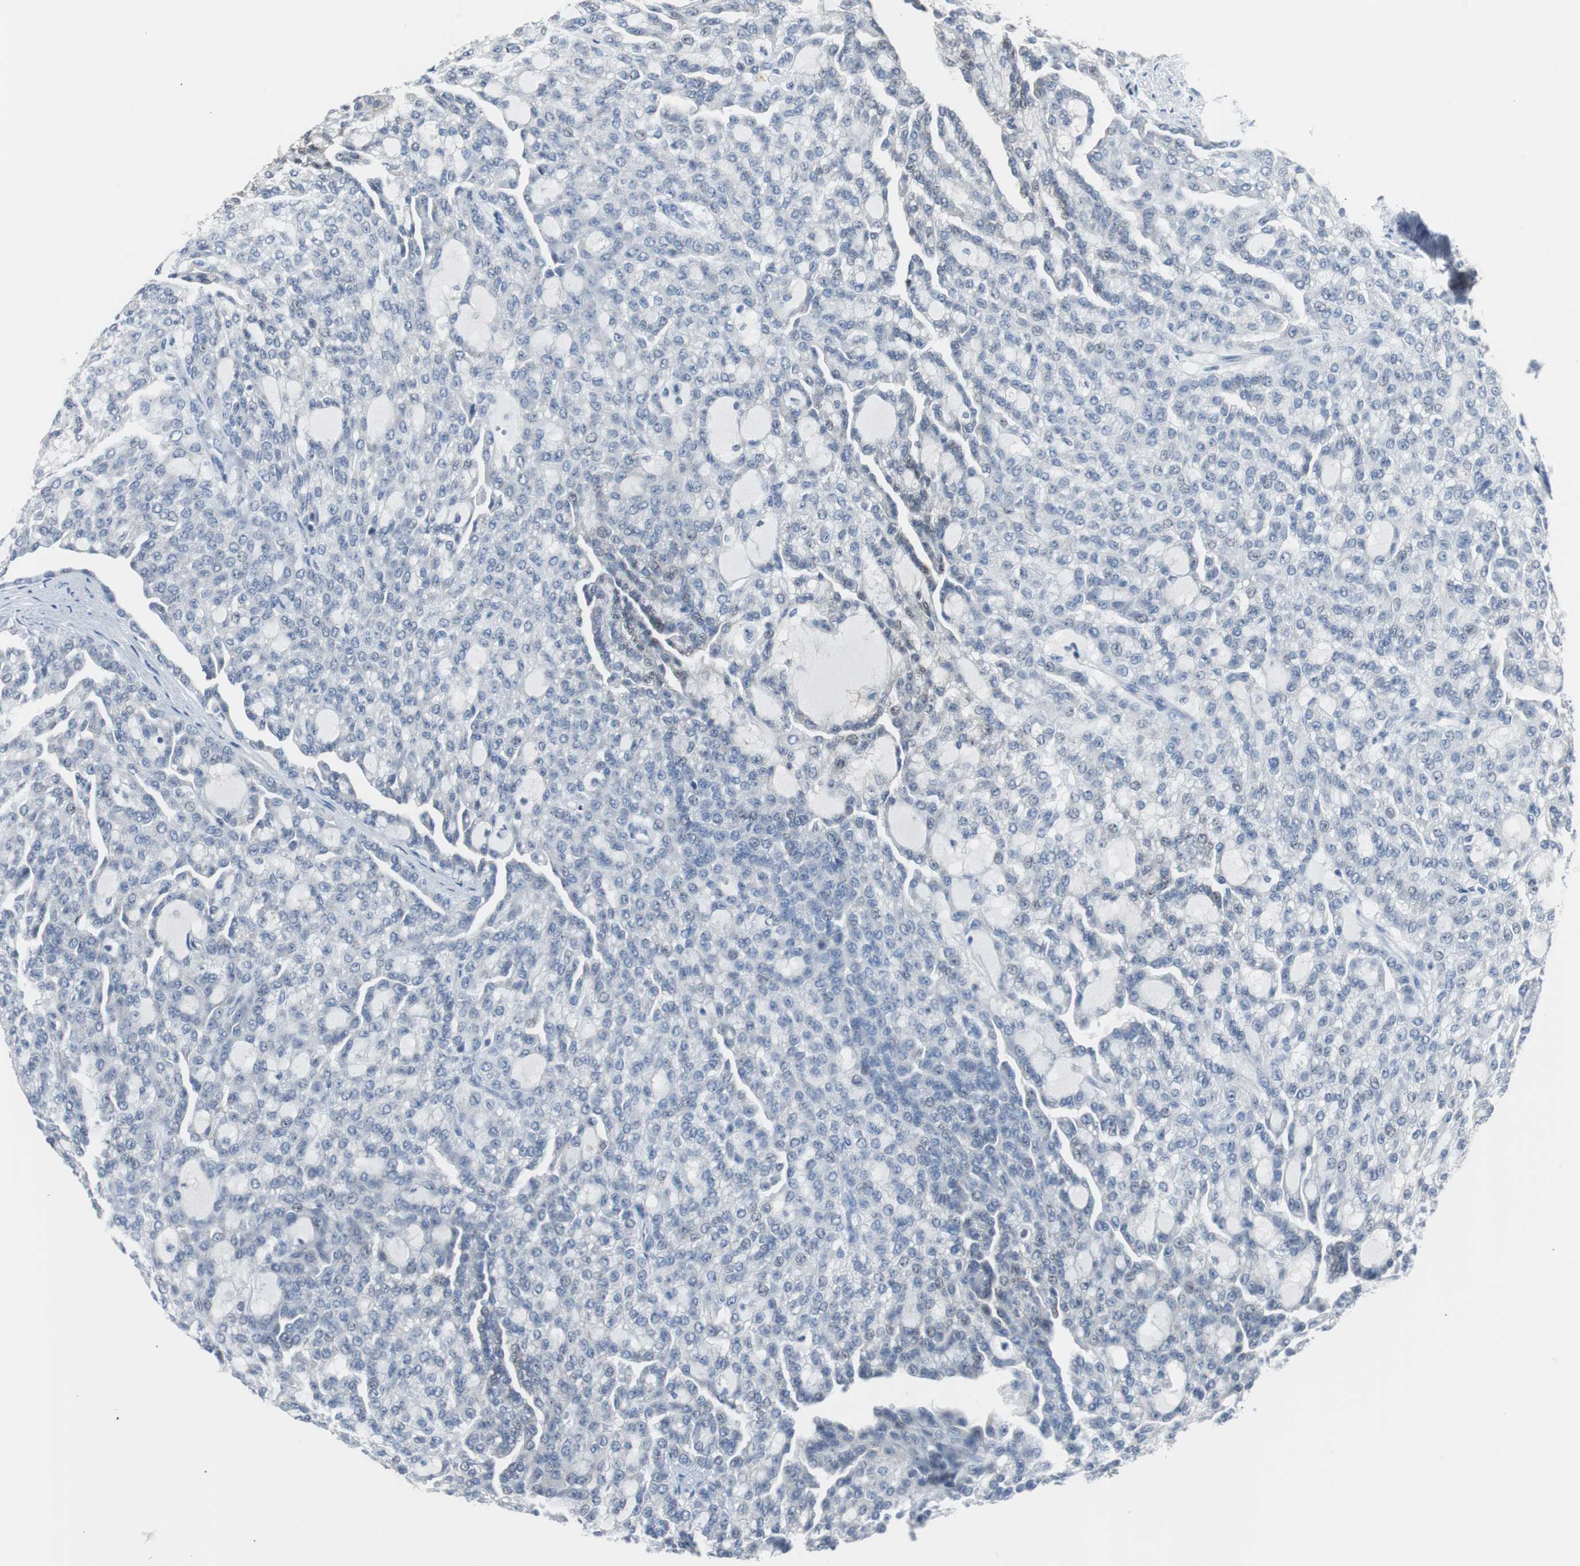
{"staining": {"intensity": "negative", "quantity": "none", "location": "none"}, "tissue": "renal cancer", "cell_type": "Tumor cells", "image_type": "cancer", "snomed": [{"axis": "morphology", "description": "Adenocarcinoma, NOS"}, {"axis": "topography", "description": "Kidney"}], "caption": "High power microscopy micrograph of an immunohistochemistry histopathology image of adenocarcinoma (renal), revealing no significant positivity in tumor cells.", "gene": "SOX30", "patient": {"sex": "male", "age": 63}}